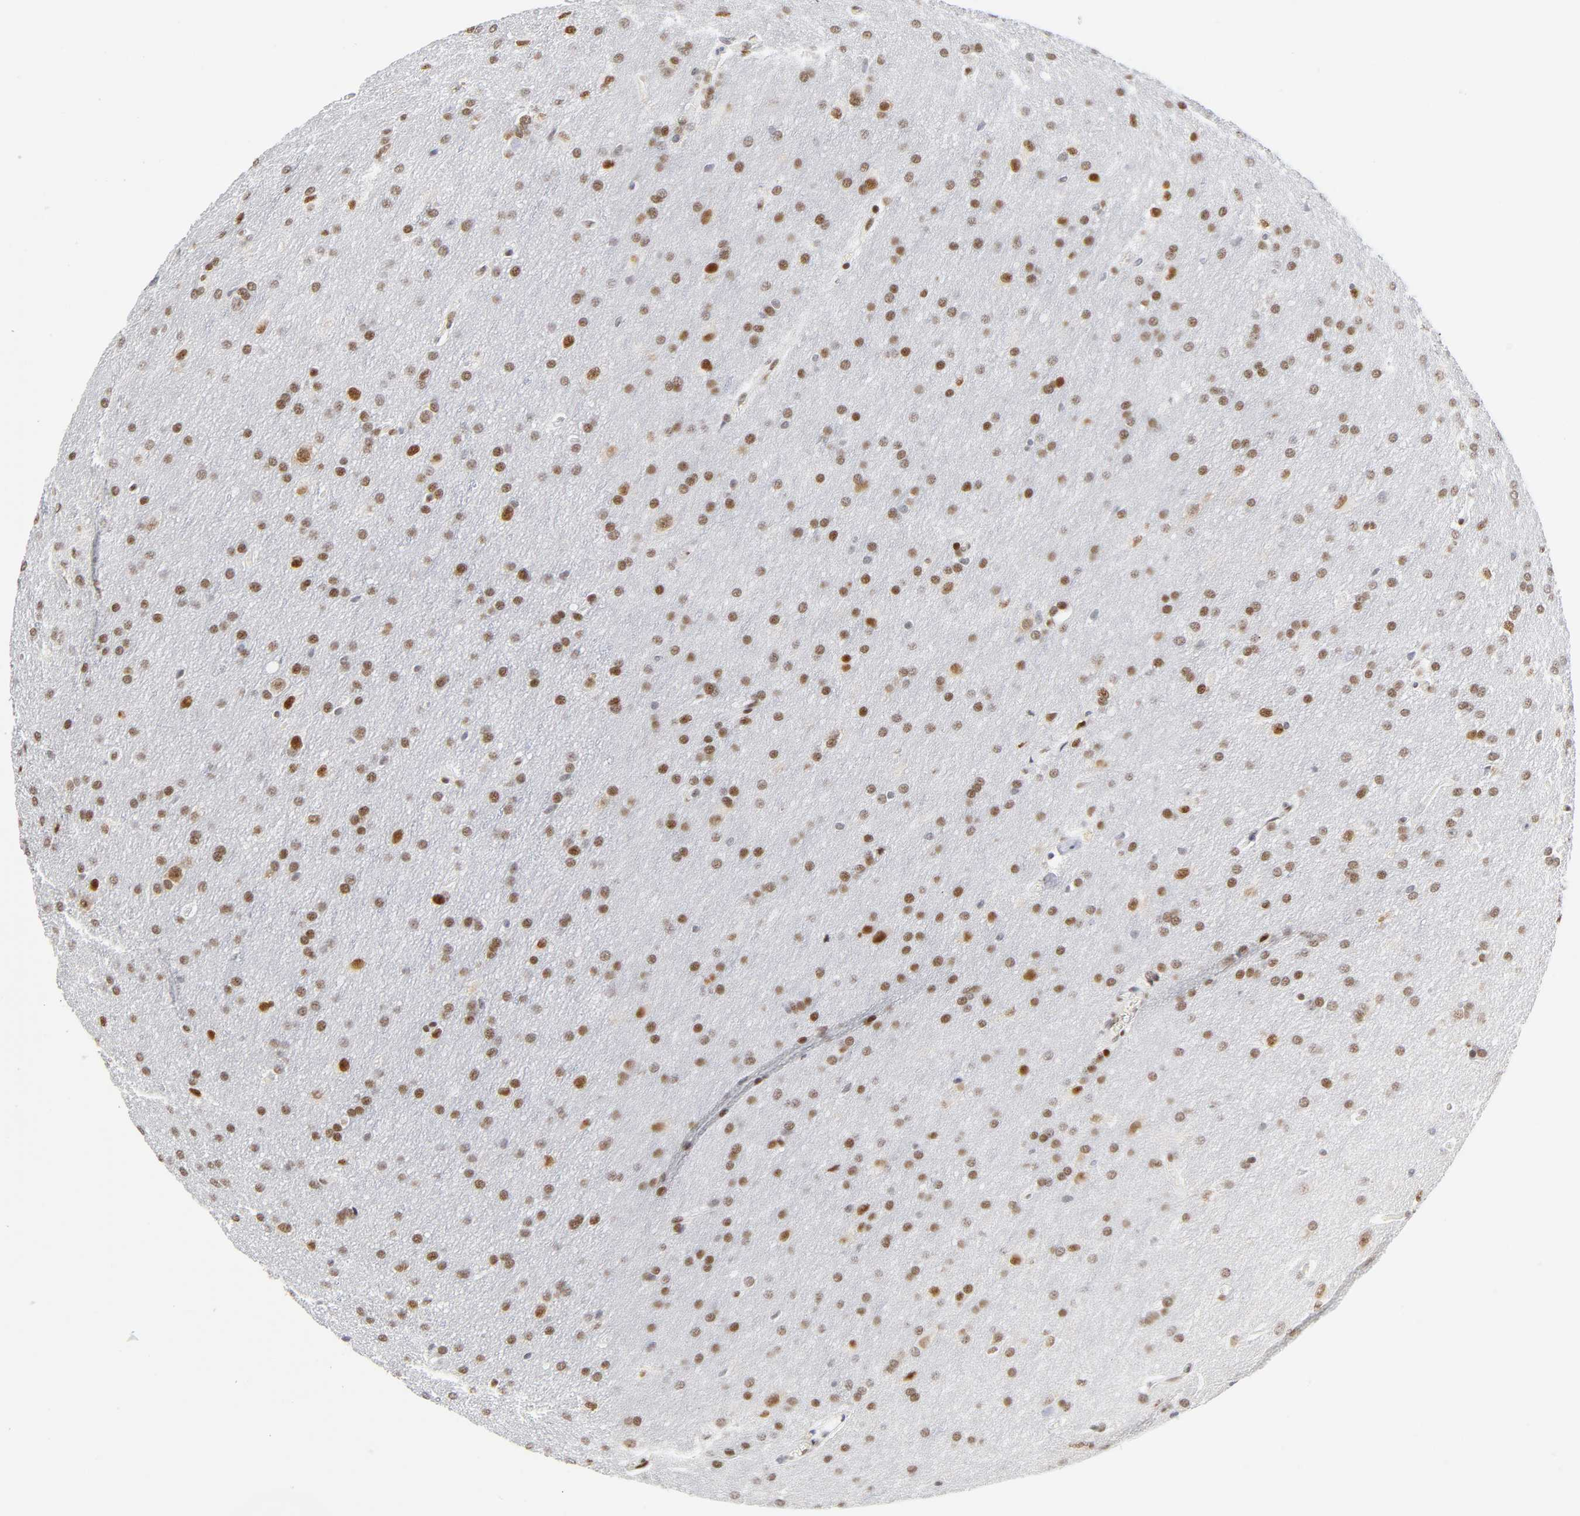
{"staining": {"intensity": "moderate", "quantity": ">75%", "location": "nuclear"}, "tissue": "glioma", "cell_type": "Tumor cells", "image_type": "cancer", "snomed": [{"axis": "morphology", "description": "Glioma, malignant, Low grade"}, {"axis": "topography", "description": "Brain"}], "caption": "Malignant glioma (low-grade) stained with DAB IHC displays medium levels of moderate nuclear expression in approximately >75% of tumor cells.", "gene": "NFIC", "patient": {"sex": "female", "age": 32}}